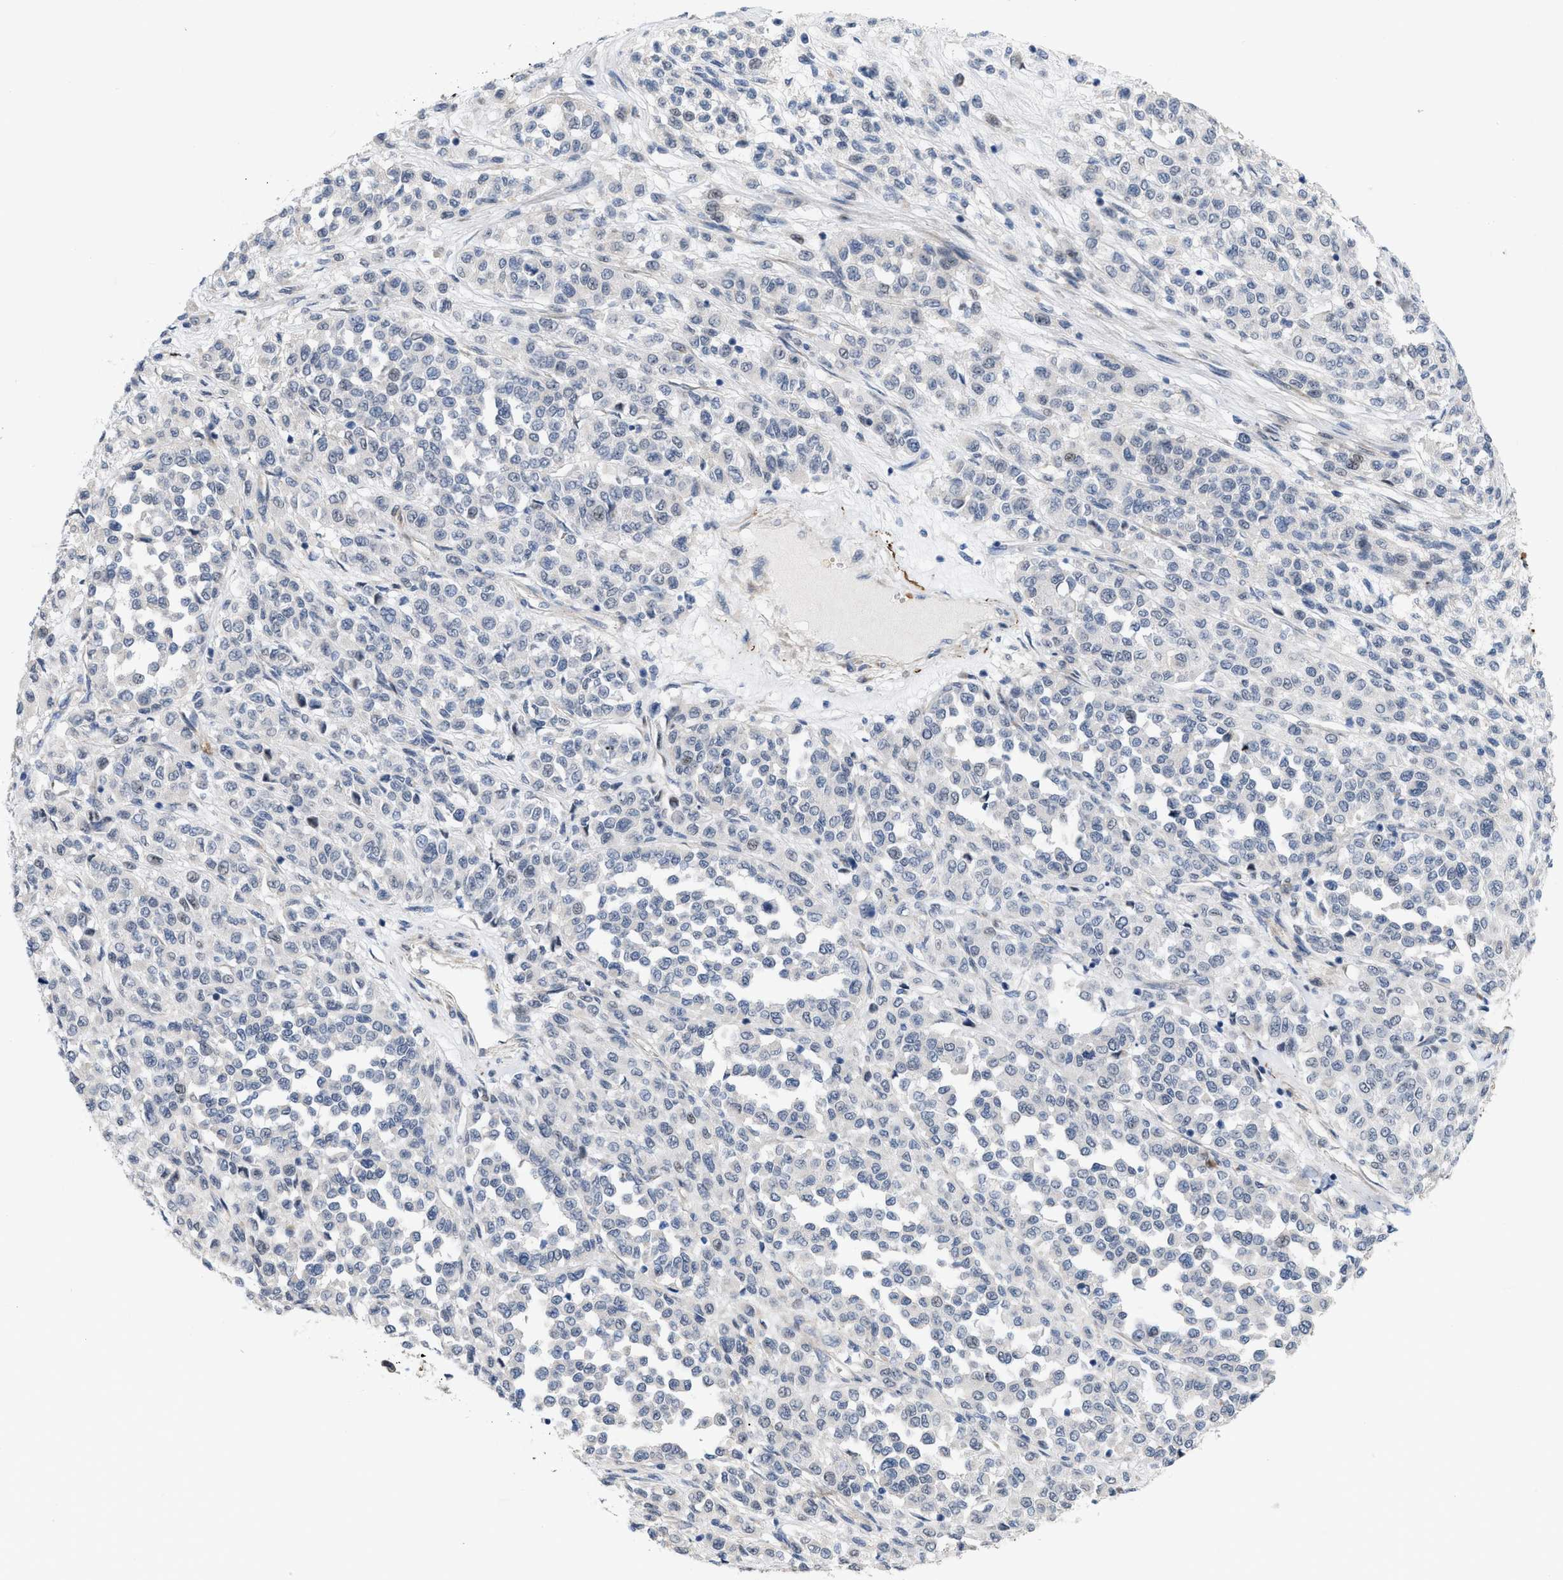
{"staining": {"intensity": "weak", "quantity": "<25%", "location": "nuclear"}, "tissue": "melanoma", "cell_type": "Tumor cells", "image_type": "cancer", "snomed": [{"axis": "morphology", "description": "Malignant melanoma, Metastatic site"}, {"axis": "topography", "description": "Pancreas"}], "caption": "The micrograph exhibits no significant staining in tumor cells of melanoma.", "gene": "POLR1F", "patient": {"sex": "female", "age": 30}}